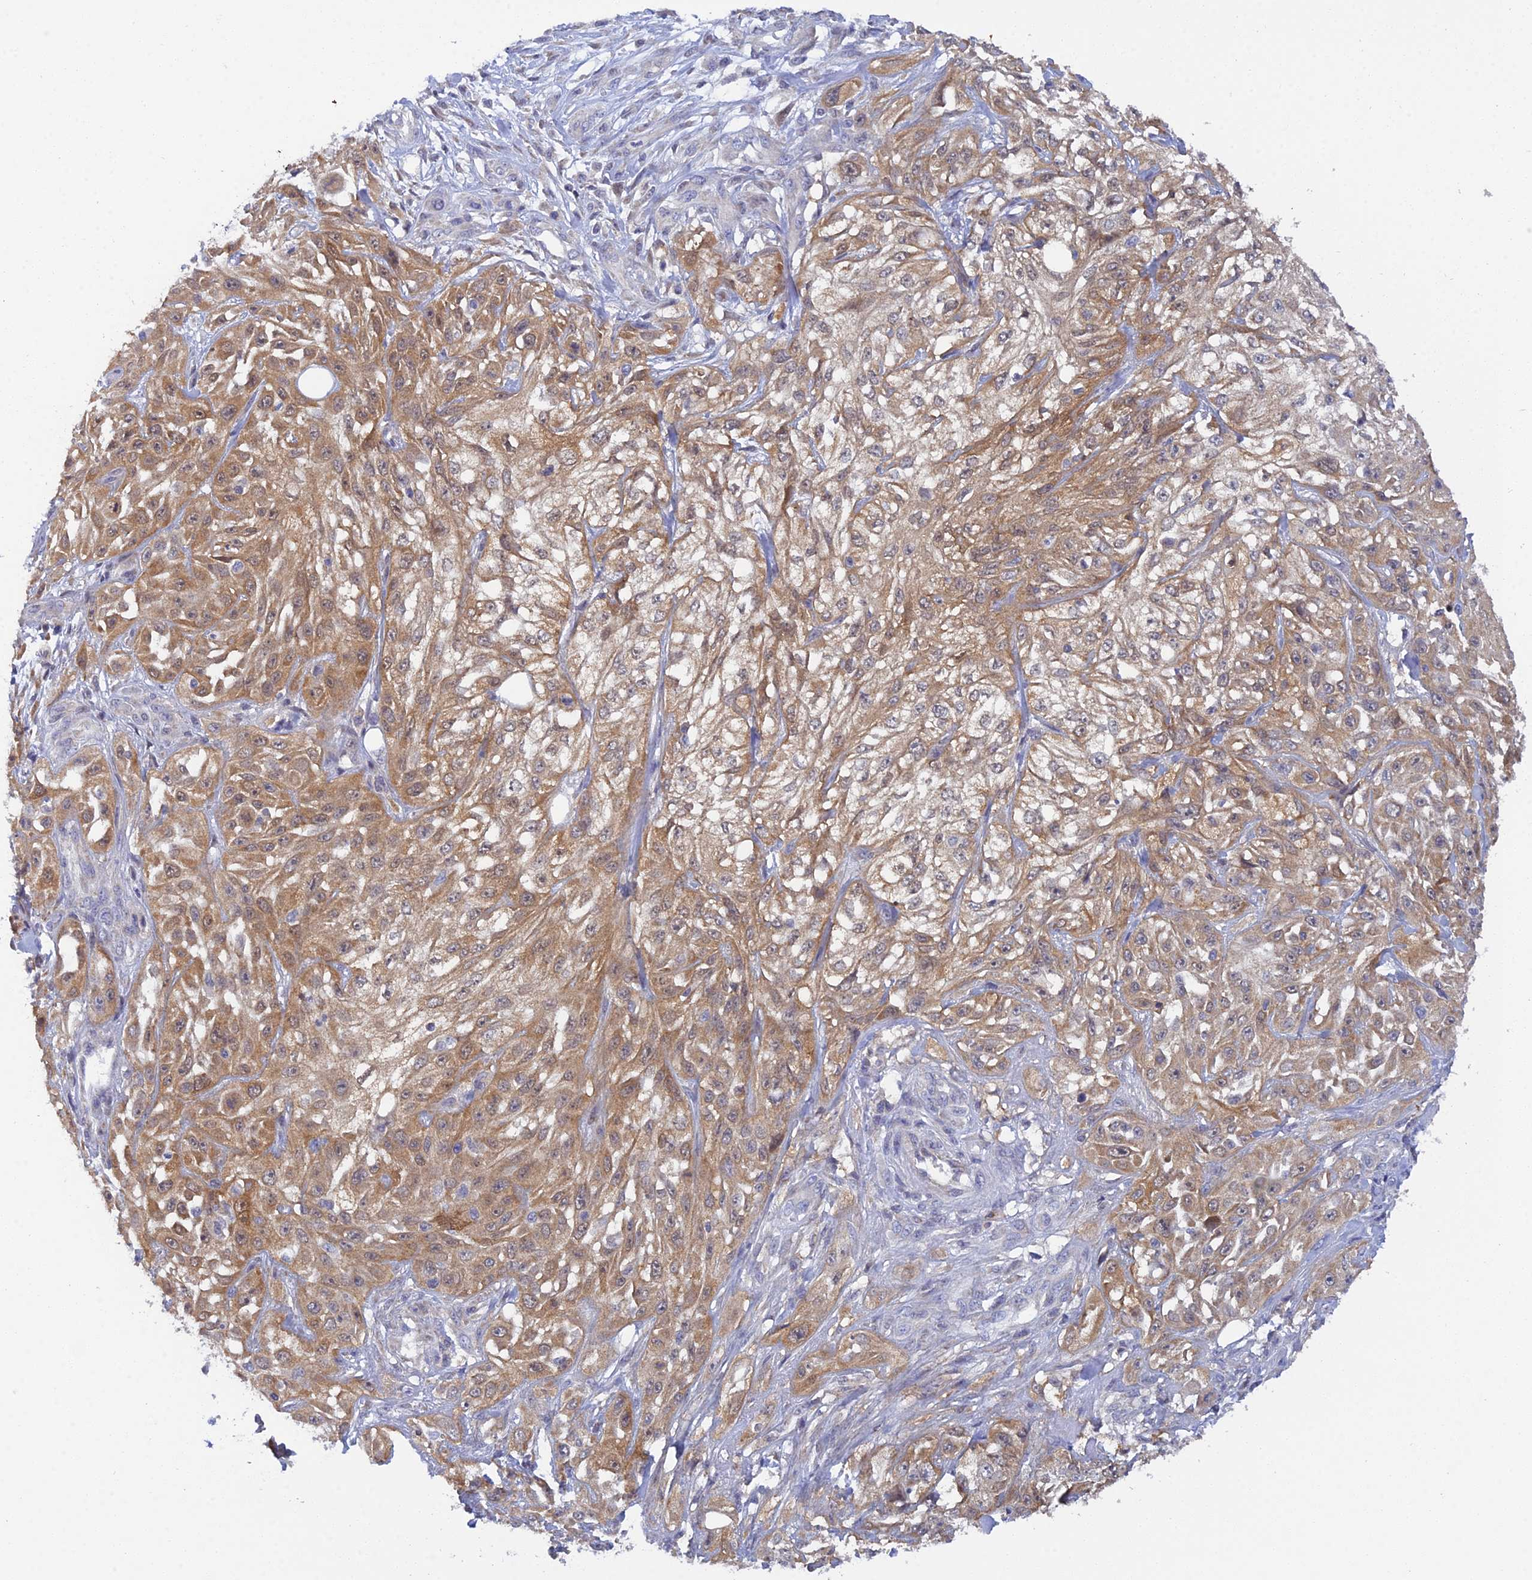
{"staining": {"intensity": "moderate", "quantity": ">75%", "location": "cytoplasmic/membranous"}, "tissue": "skin cancer", "cell_type": "Tumor cells", "image_type": "cancer", "snomed": [{"axis": "morphology", "description": "Squamous cell carcinoma, NOS"}, {"axis": "morphology", "description": "Squamous cell carcinoma, metastatic, NOS"}, {"axis": "topography", "description": "Skin"}, {"axis": "topography", "description": "Lymph node"}], "caption": "Approximately >75% of tumor cells in human skin cancer reveal moderate cytoplasmic/membranous protein positivity as visualized by brown immunohistochemical staining.", "gene": "ELOA2", "patient": {"sex": "male", "age": 75}}